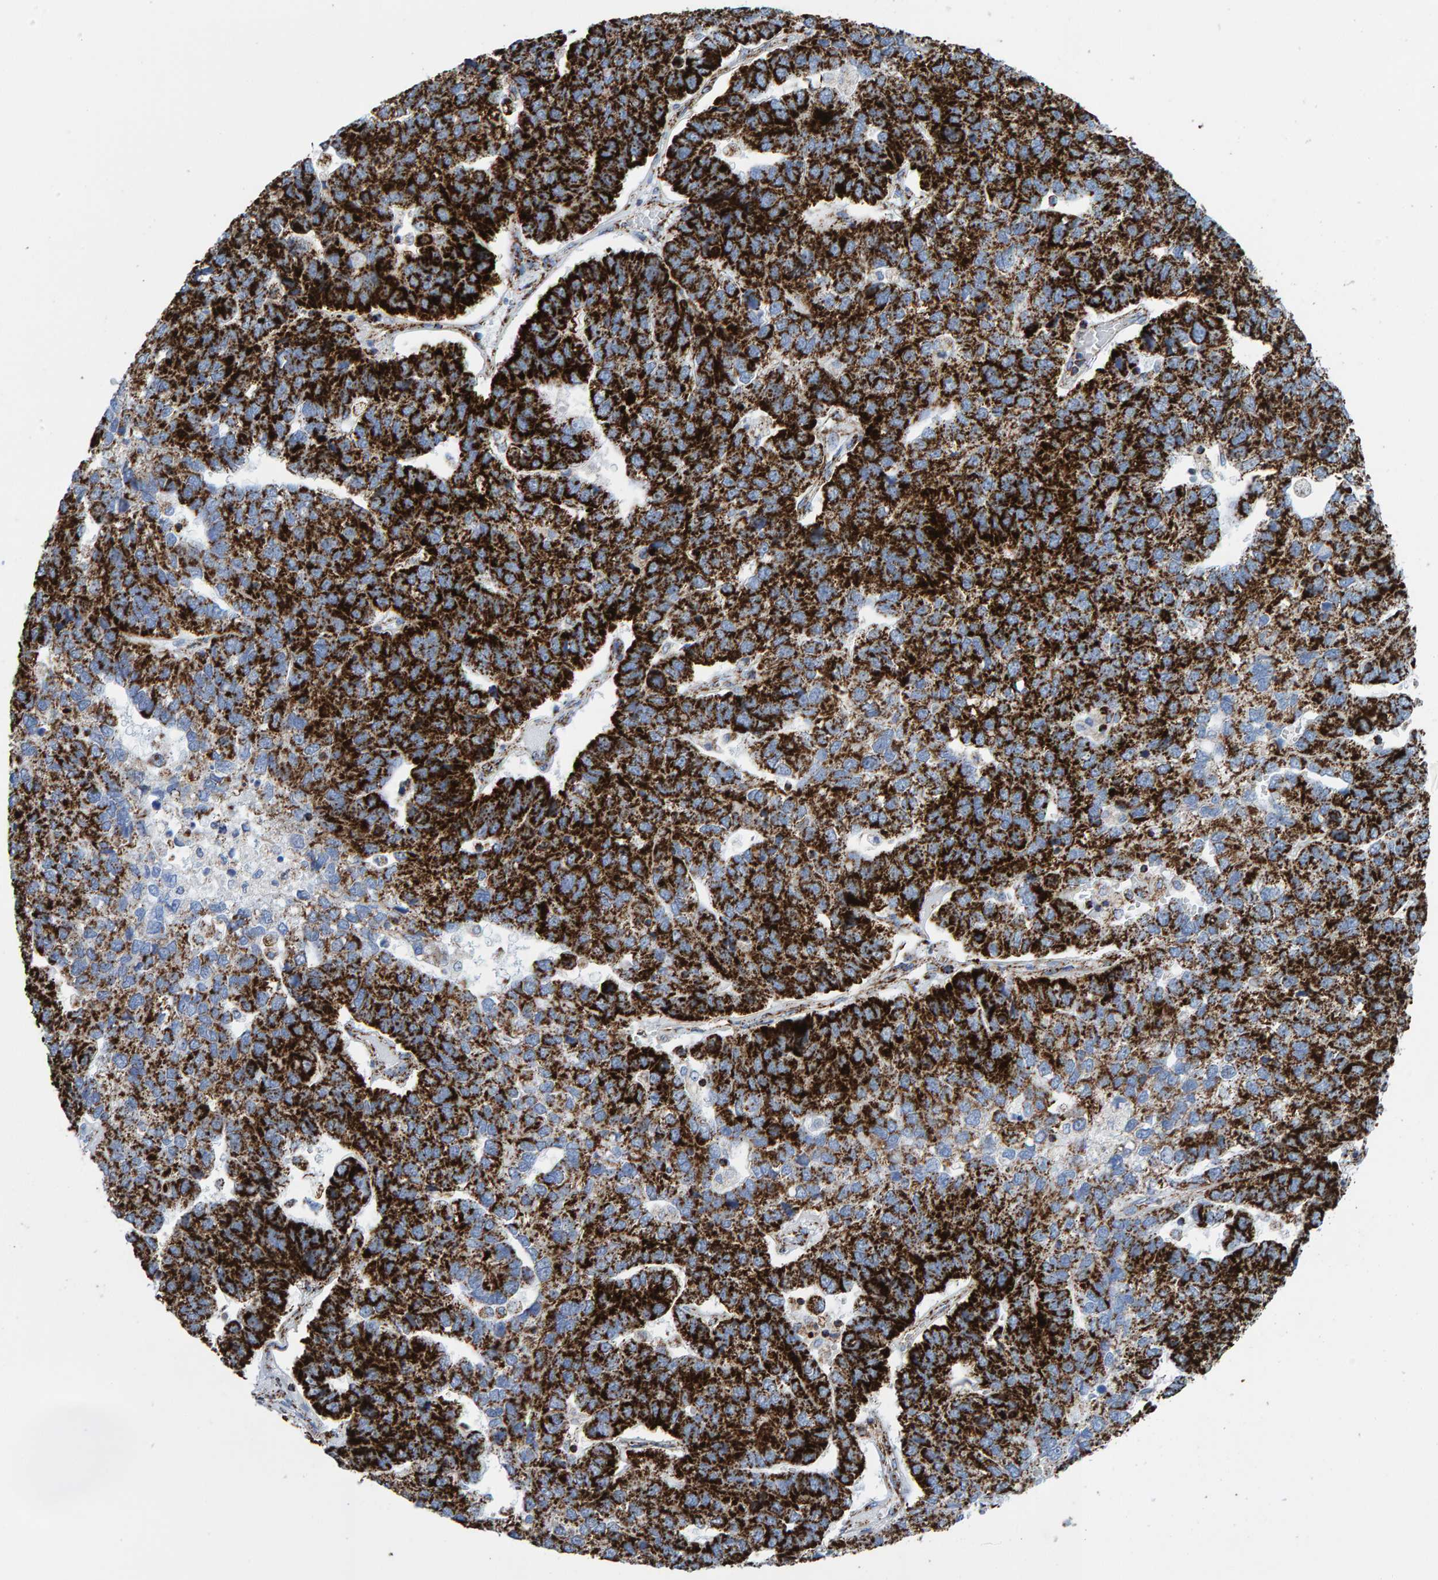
{"staining": {"intensity": "strong", "quantity": ">75%", "location": "cytoplasmic/membranous"}, "tissue": "pancreatic cancer", "cell_type": "Tumor cells", "image_type": "cancer", "snomed": [{"axis": "morphology", "description": "Adenocarcinoma, NOS"}, {"axis": "topography", "description": "Pancreas"}], "caption": "Immunohistochemical staining of human adenocarcinoma (pancreatic) shows strong cytoplasmic/membranous protein staining in about >75% of tumor cells.", "gene": "ENSG00000262660", "patient": {"sex": "female", "age": 61}}